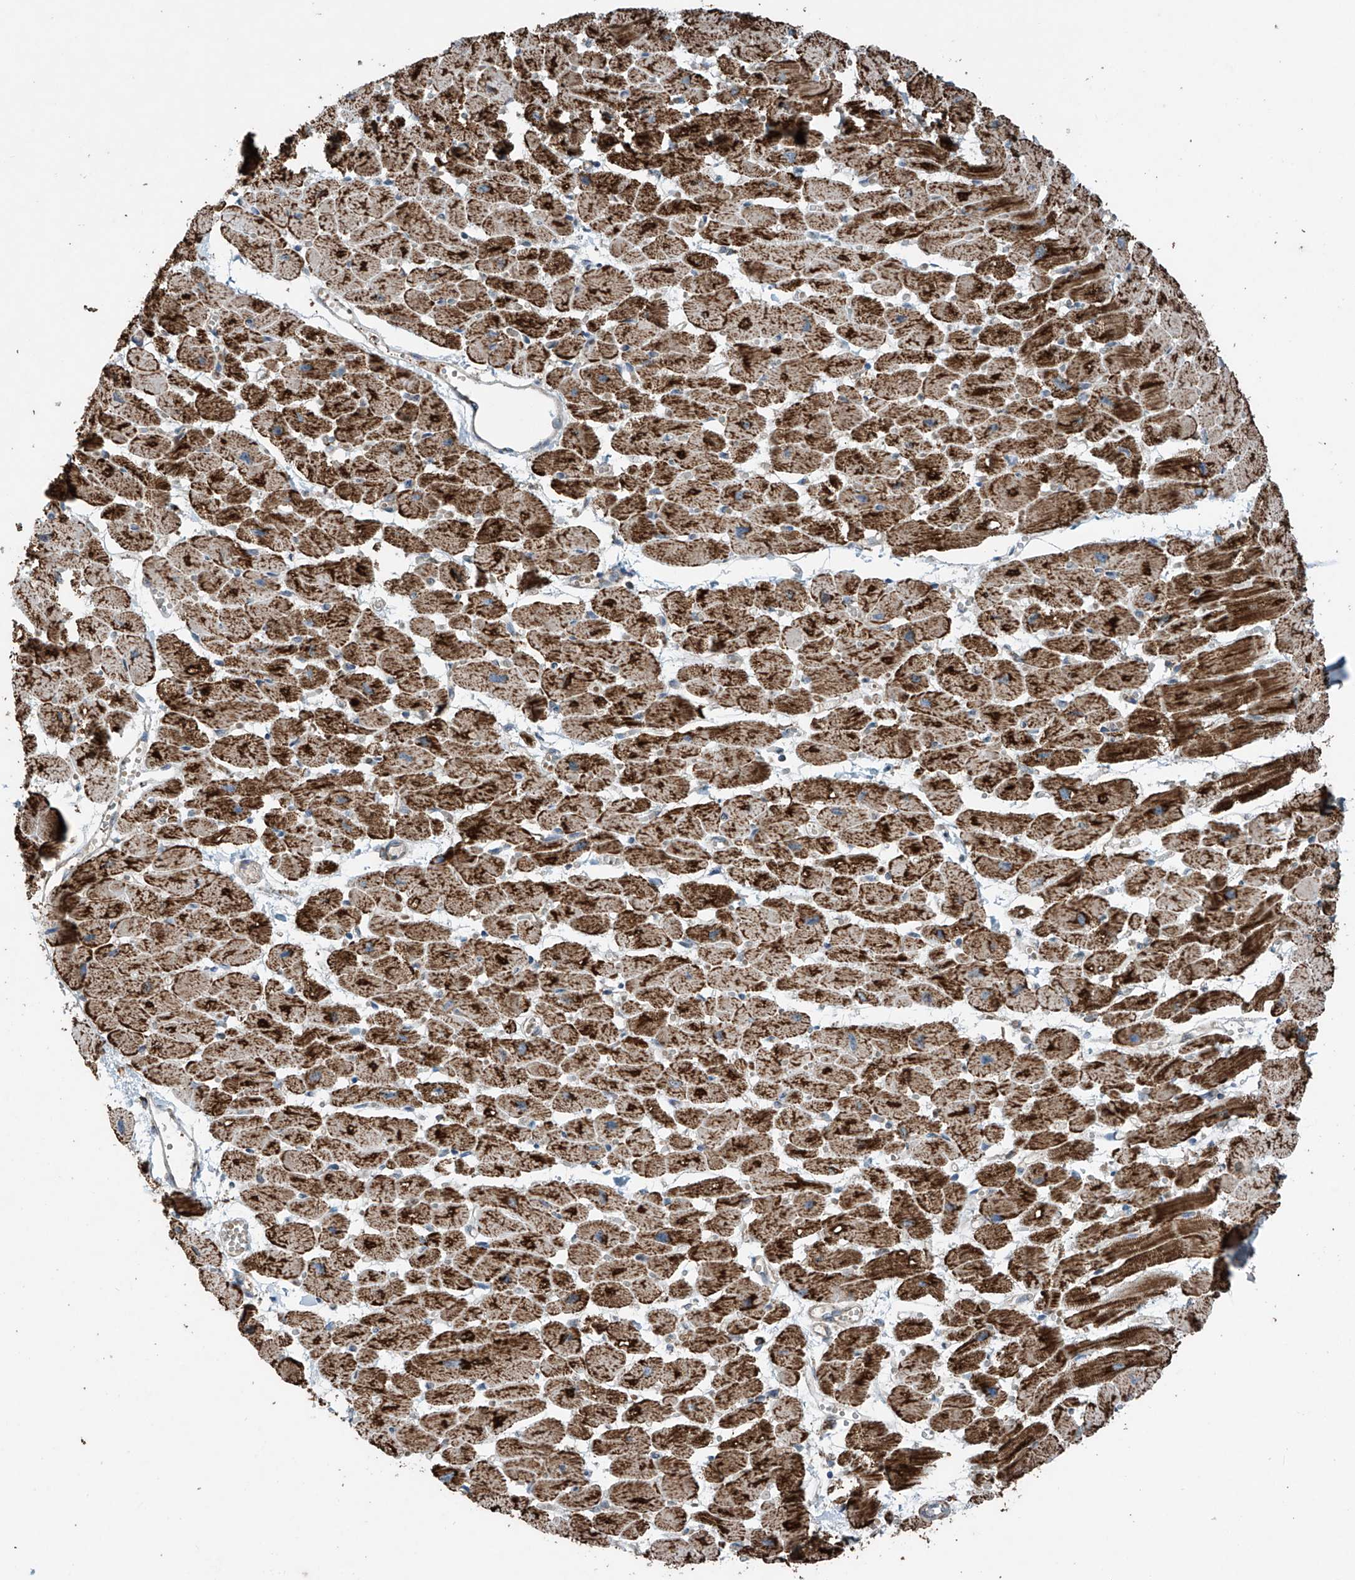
{"staining": {"intensity": "strong", "quantity": ">75%", "location": "cytoplasmic/membranous"}, "tissue": "heart muscle", "cell_type": "Cardiomyocytes", "image_type": "normal", "snomed": [{"axis": "morphology", "description": "Normal tissue, NOS"}, {"axis": "topography", "description": "Heart"}], "caption": "Normal heart muscle demonstrates strong cytoplasmic/membranous expression in about >75% of cardiomyocytes, visualized by immunohistochemistry. Nuclei are stained in blue.", "gene": "SAMD3", "patient": {"sex": "female", "age": 54}}